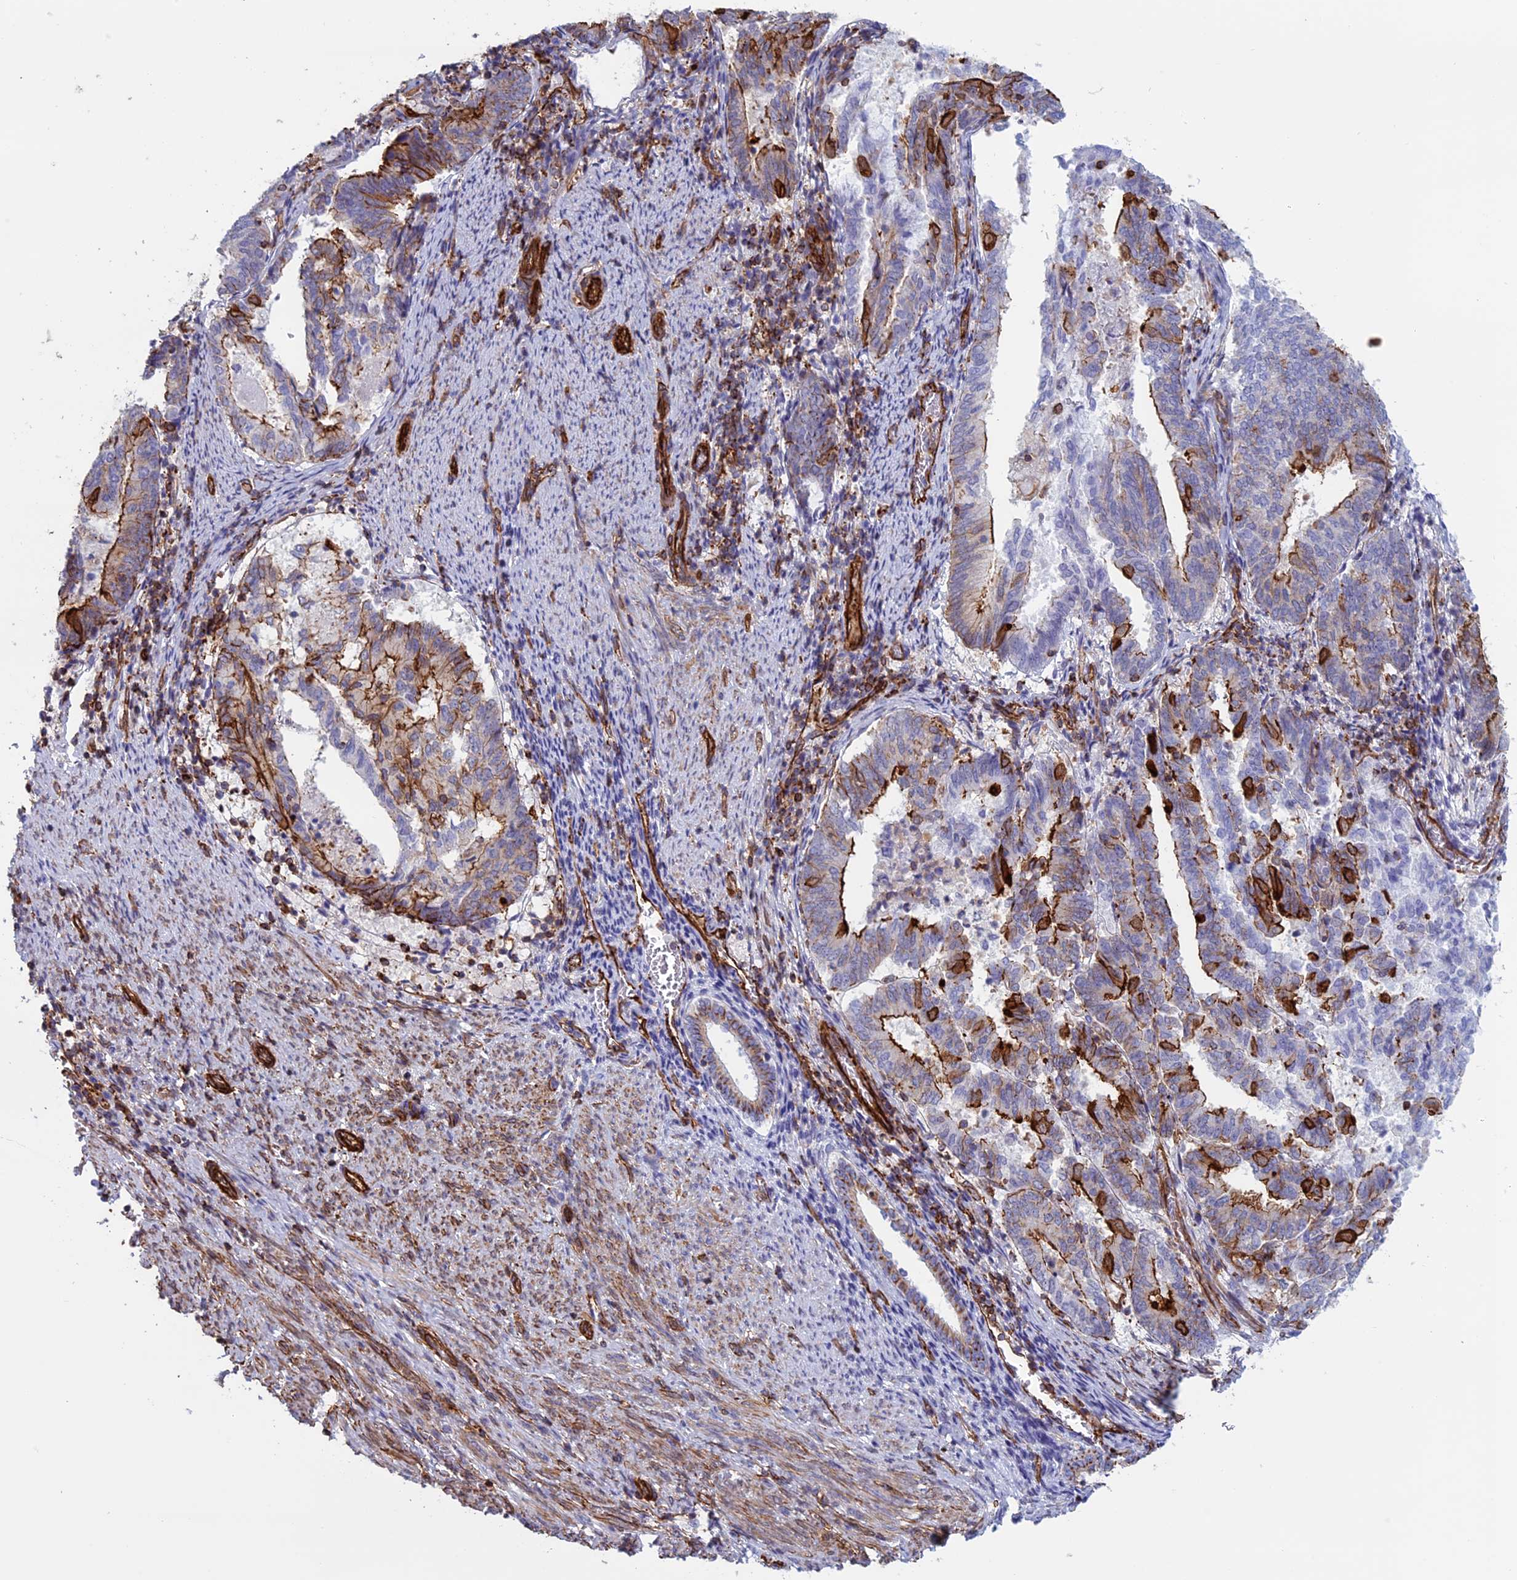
{"staining": {"intensity": "strong", "quantity": "25%-75%", "location": "cytoplasmic/membranous"}, "tissue": "endometrial cancer", "cell_type": "Tumor cells", "image_type": "cancer", "snomed": [{"axis": "morphology", "description": "Adenocarcinoma, NOS"}, {"axis": "topography", "description": "Endometrium"}], "caption": "The image demonstrates a brown stain indicating the presence of a protein in the cytoplasmic/membranous of tumor cells in endometrial cancer (adenocarcinoma). Using DAB (brown) and hematoxylin (blue) stains, captured at high magnification using brightfield microscopy.", "gene": "ANGPTL2", "patient": {"sex": "female", "age": 80}}